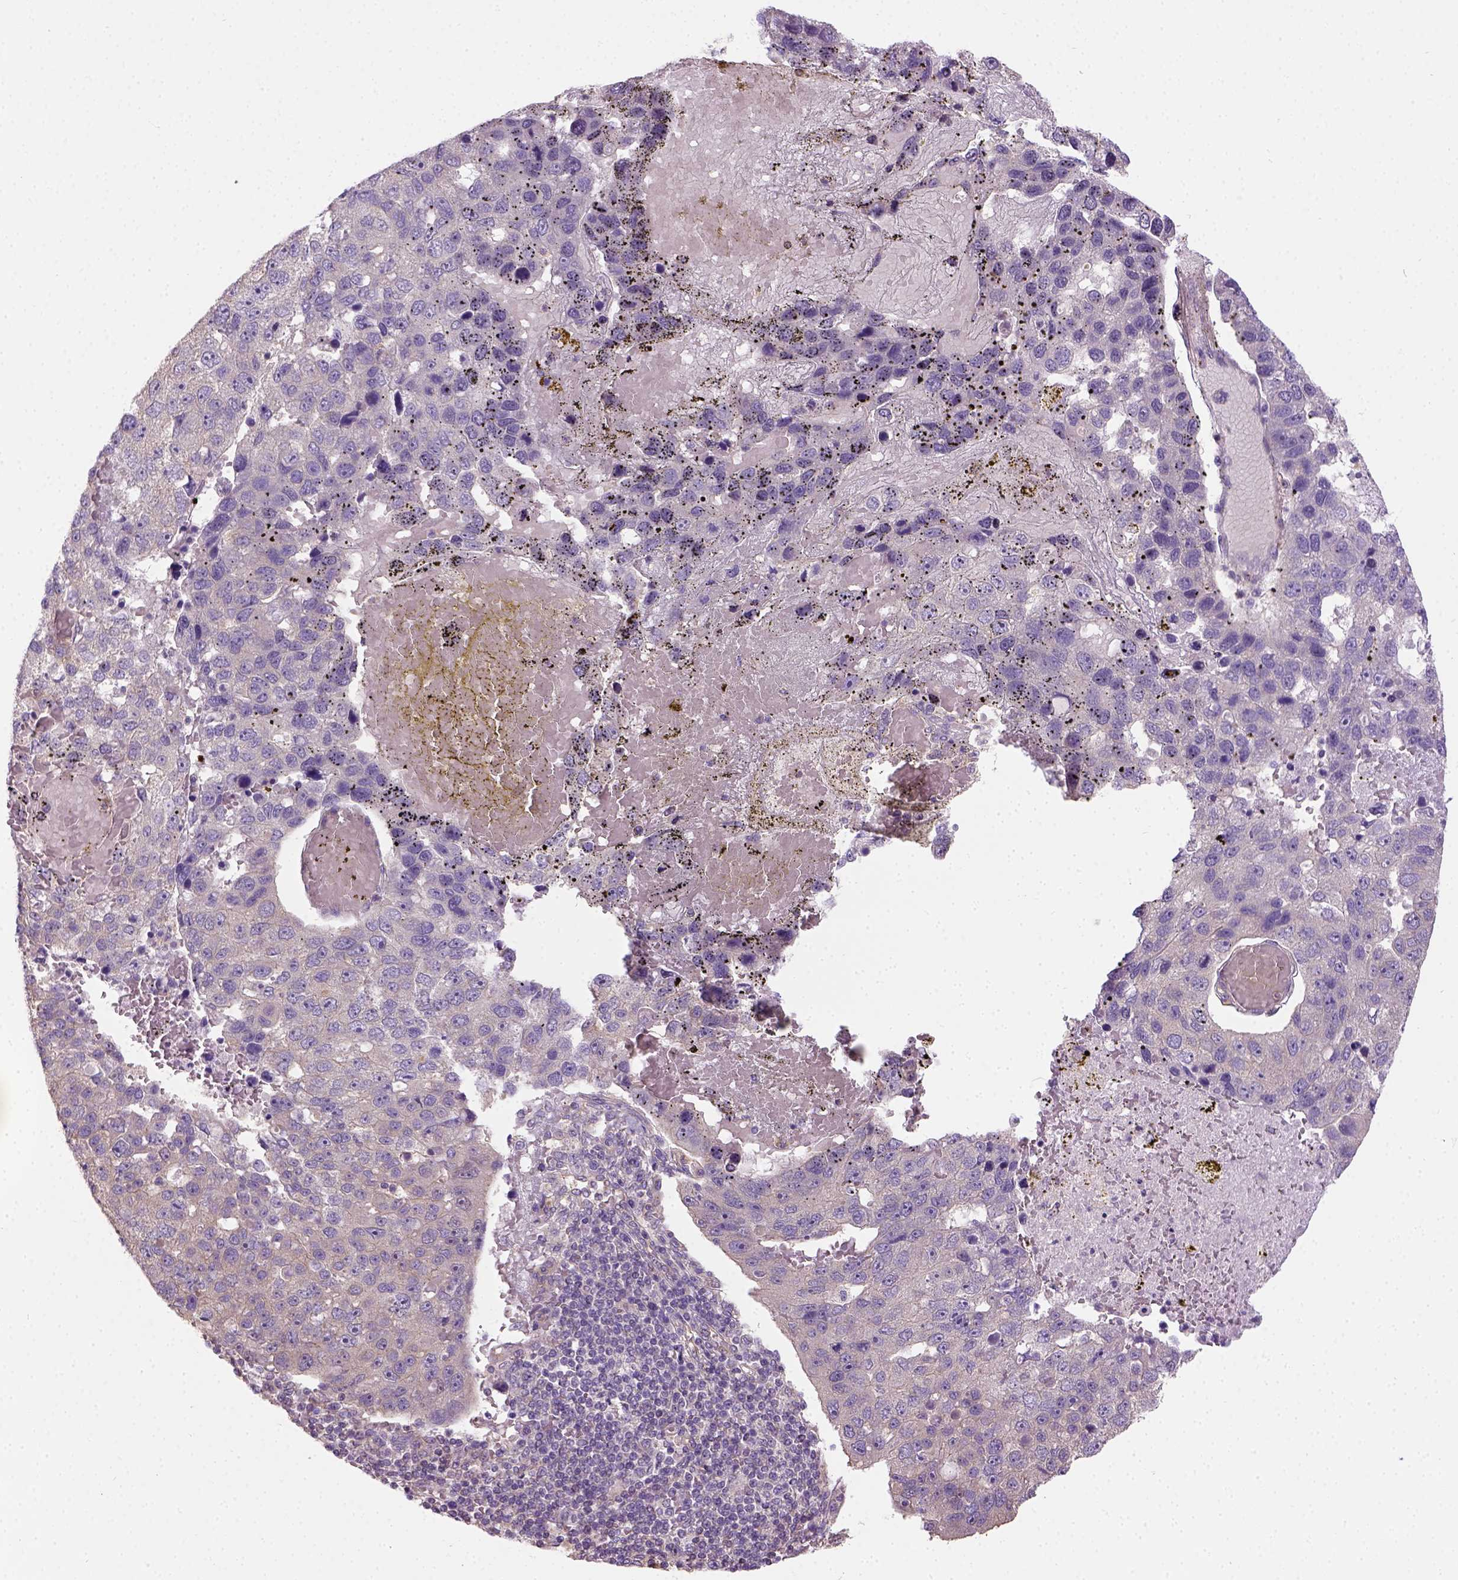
{"staining": {"intensity": "weak", "quantity": "<25%", "location": "cytoplasmic/membranous"}, "tissue": "pancreatic cancer", "cell_type": "Tumor cells", "image_type": "cancer", "snomed": [{"axis": "morphology", "description": "Adenocarcinoma, NOS"}, {"axis": "topography", "description": "Pancreas"}], "caption": "Tumor cells show no significant protein expression in pancreatic cancer.", "gene": "CRACR2A", "patient": {"sex": "female", "age": 61}}